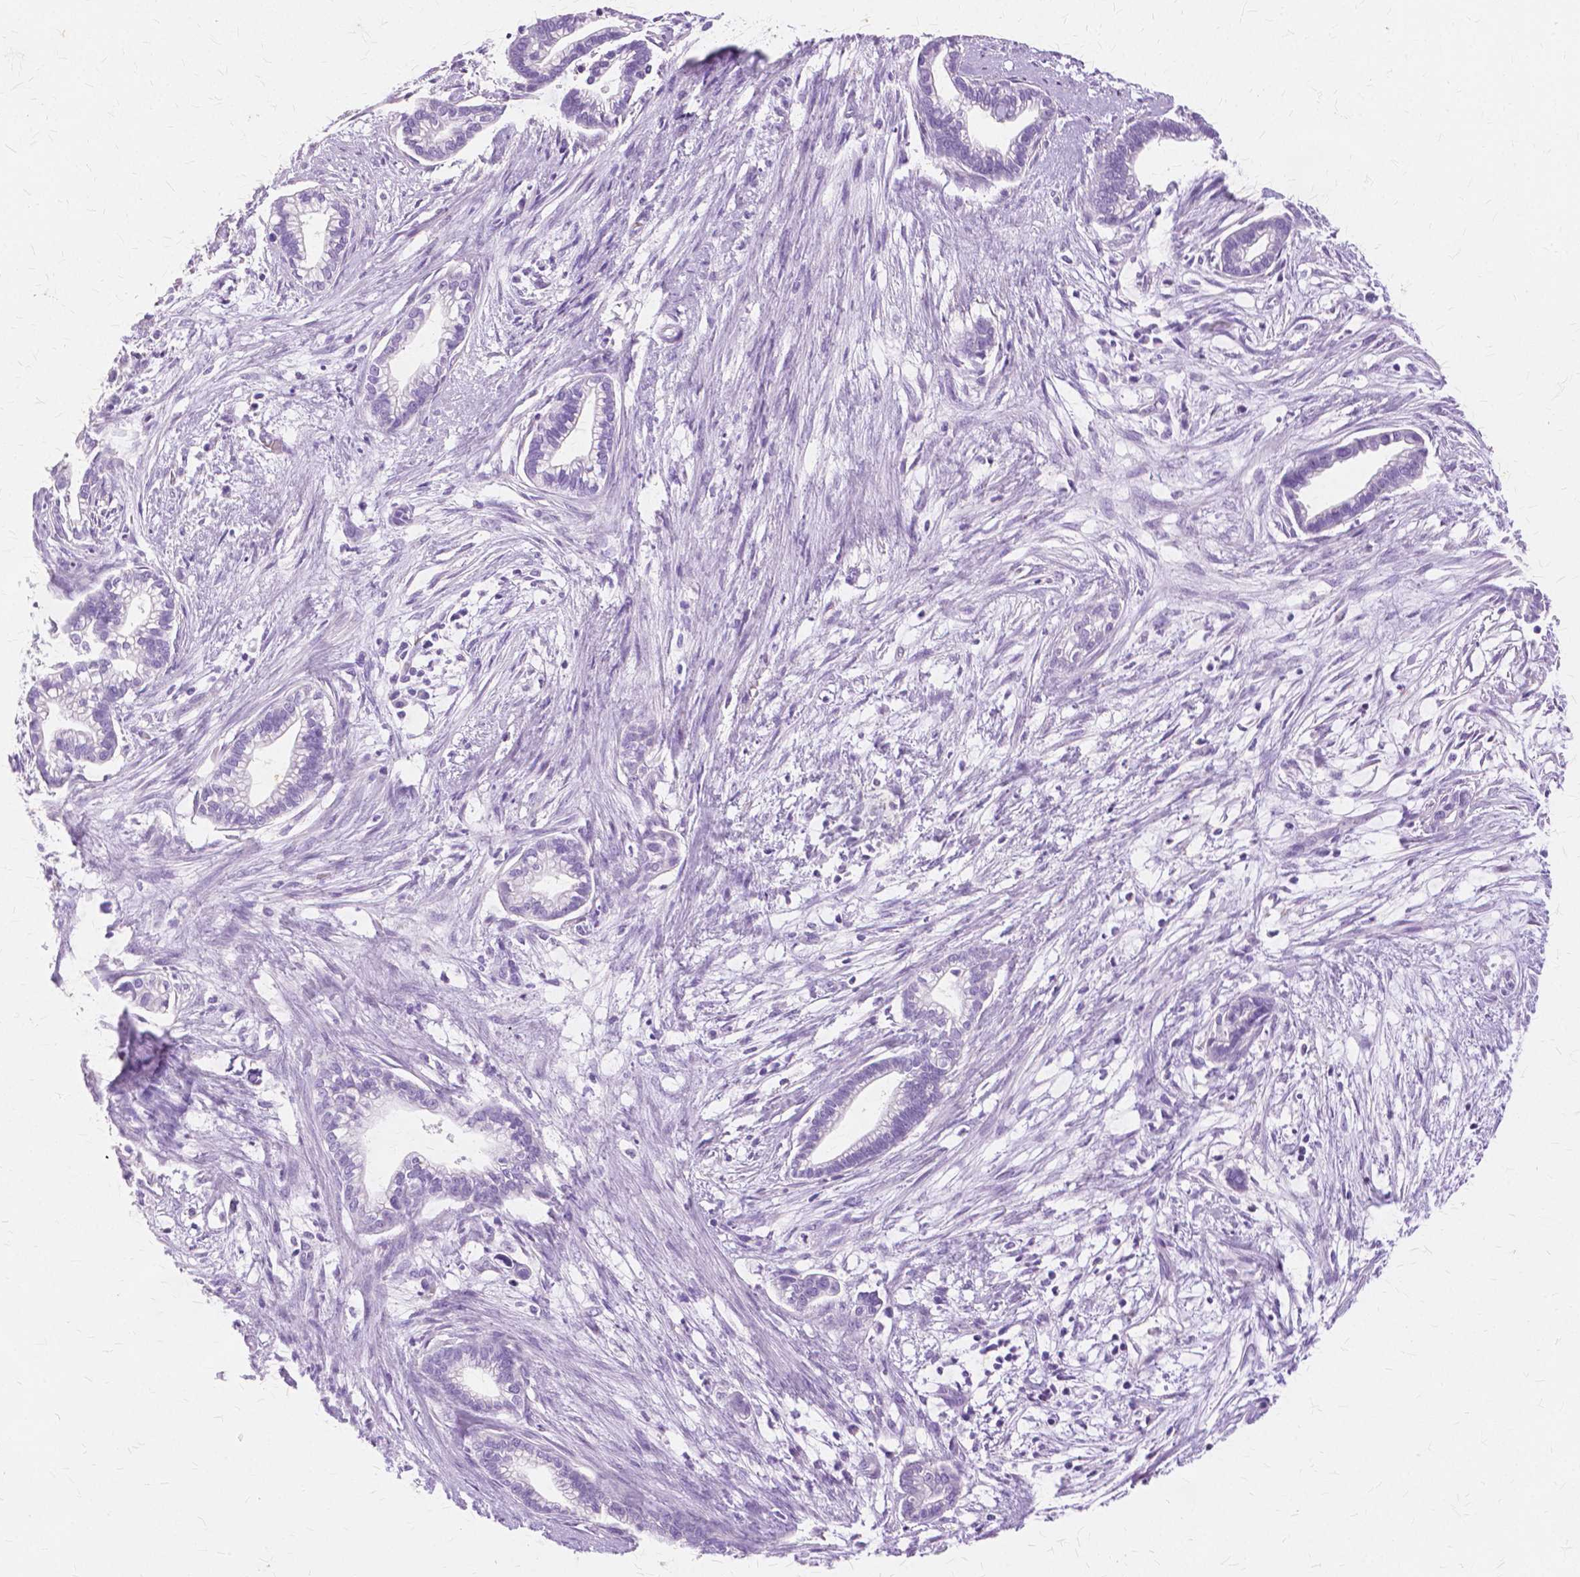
{"staining": {"intensity": "negative", "quantity": "none", "location": "none"}, "tissue": "cervical cancer", "cell_type": "Tumor cells", "image_type": "cancer", "snomed": [{"axis": "morphology", "description": "Adenocarcinoma, NOS"}, {"axis": "topography", "description": "Cervix"}], "caption": "Human cervical cancer (adenocarcinoma) stained for a protein using immunohistochemistry demonstrates no expression in tumor cells.", "gene": "TGM1", "patient": {"sex": "female", "age": 62}}